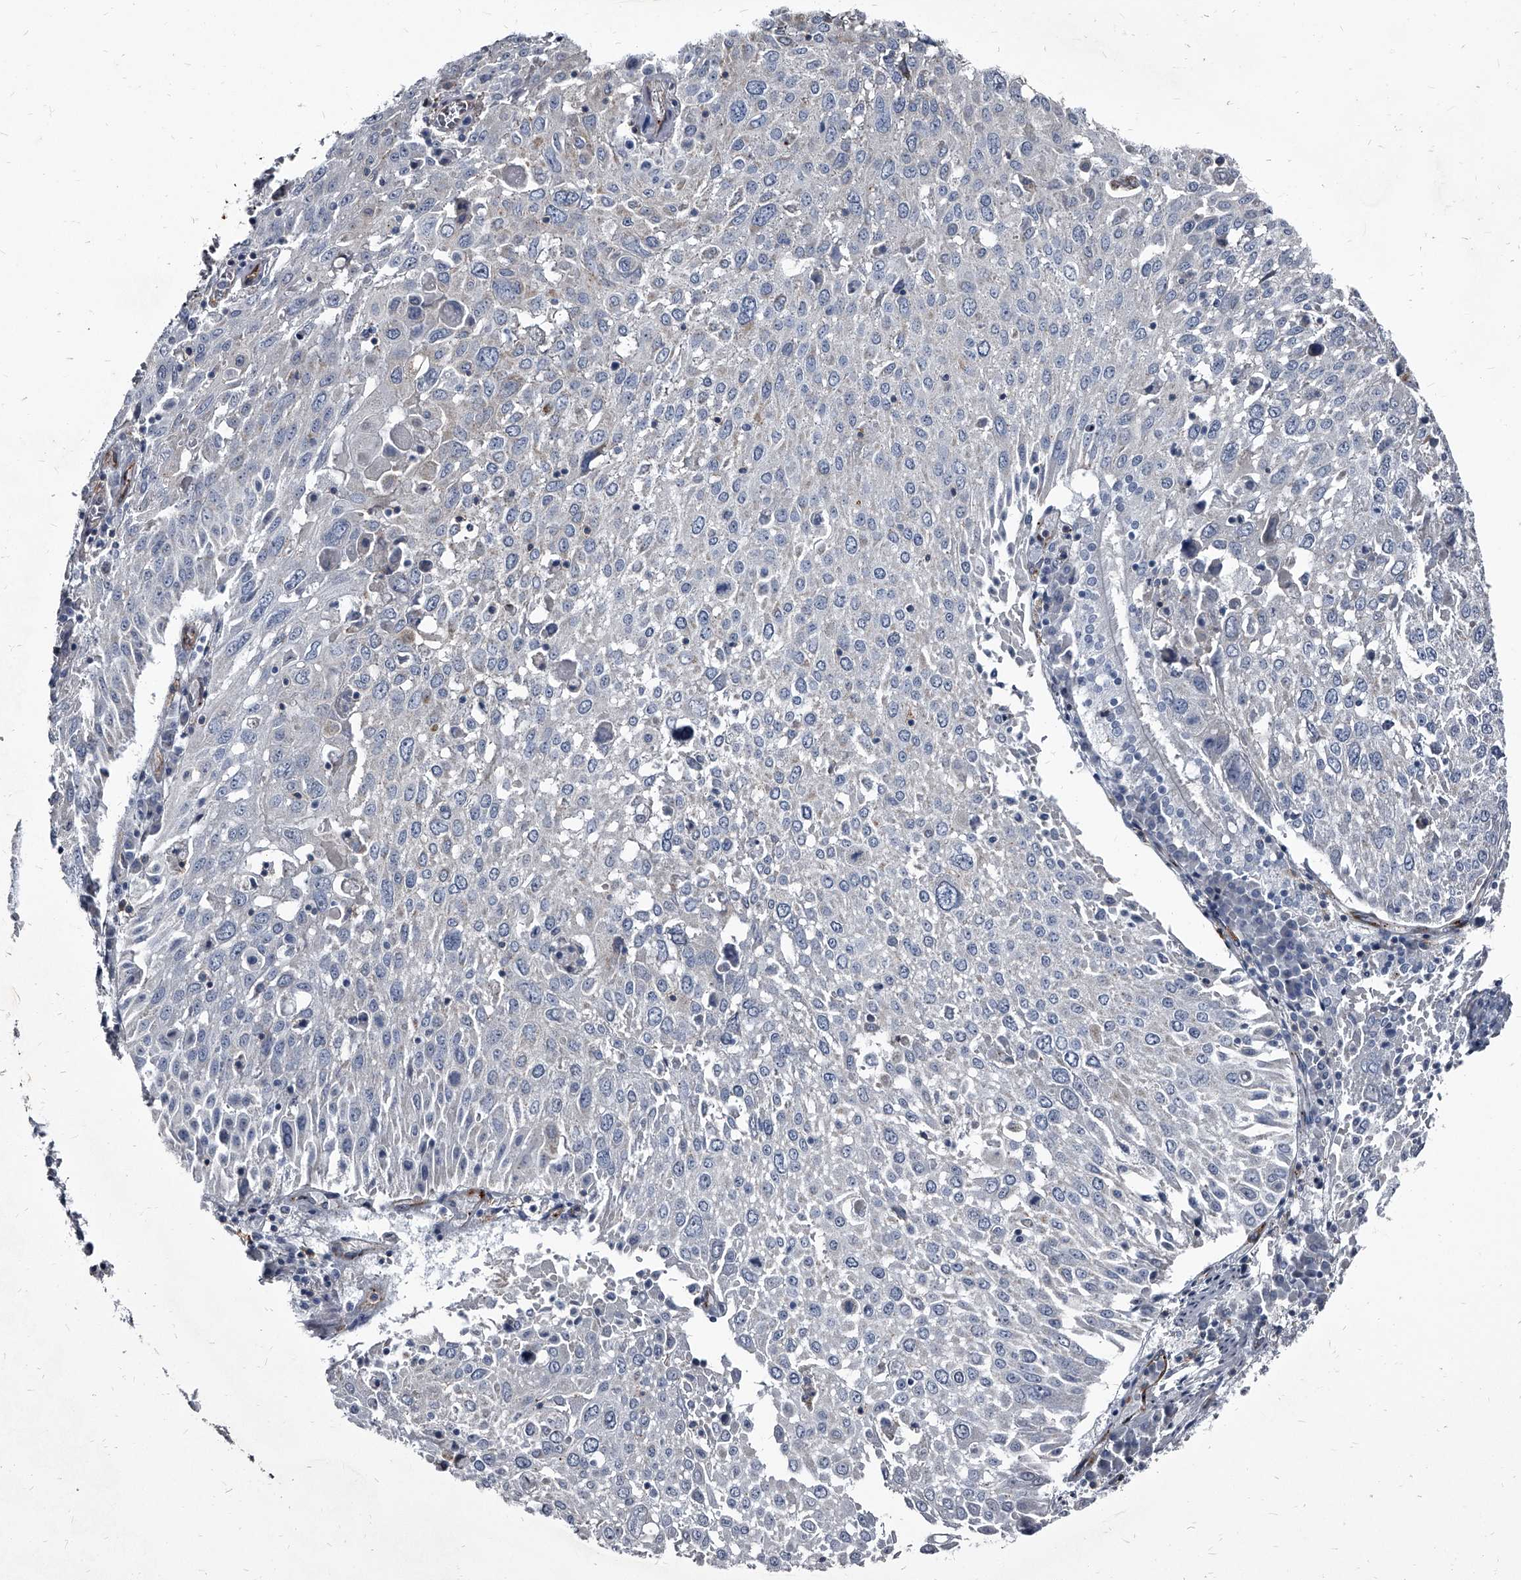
{"staining": {"intensity": "negative", "quantity": "none", "location": "none"}, "tissue": "lung cancer", "cell_type": "Tumor cells", "image_type": "cancer", "snomed": [{"axis": "morphology", "description": "Squamous cell carcinoma, NOS"}, {"axis": "topography", "description": "Lung"}], "caption": "Tumor cells are negative for protein expression in human lung cancer.", "gene": "PGLYRP3", "patient": {"sex": "male", "age": 65}}